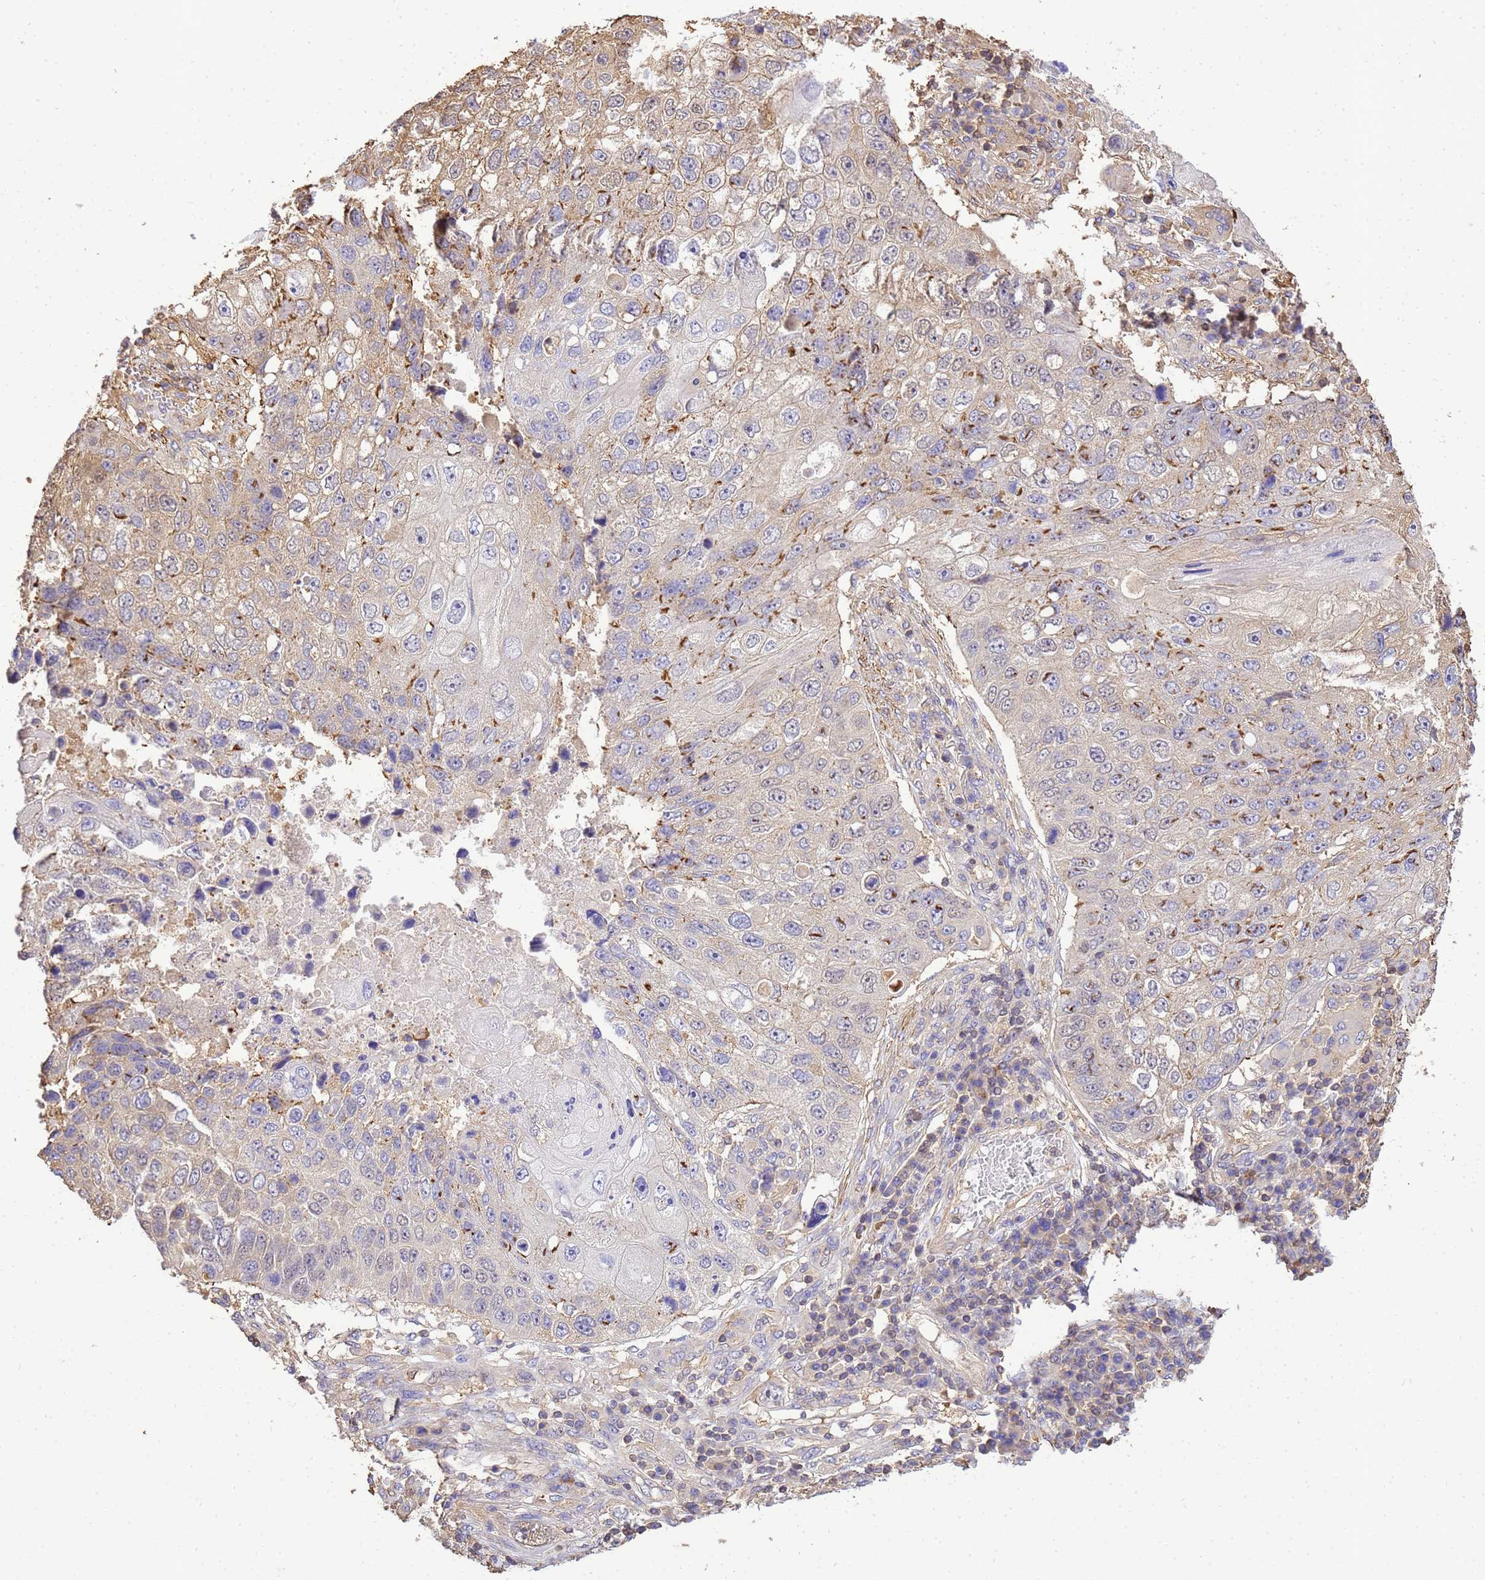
{"staining": {"intensity": "moderate", "quantity": "<25%", "location": "cytoplasmic/membranous"}, "tissue": "lung cancer", "cell_type": "Tumor cells", "image_type": "cancer", "snomed": [{"axis": "morphology", "description": "Squamous cell carcinoma, NOS"}, {"axis": "topography", "description": "Lung"}], "caption": "Lung cancer (squamous cell carcinoma) was stained to show a protein in brown. There is low levels of moderate cytoplasmic/membranous positivity in about <25% of tumor cells. The protein of interest is stained brown, and the nuclei are stained in blue (DAB (3,3'-diaminobenzidine) IHC with brightfield microscopy, high magnification).", "gene": "WDR64", "patient": {"sex": "male", "age": 61}}